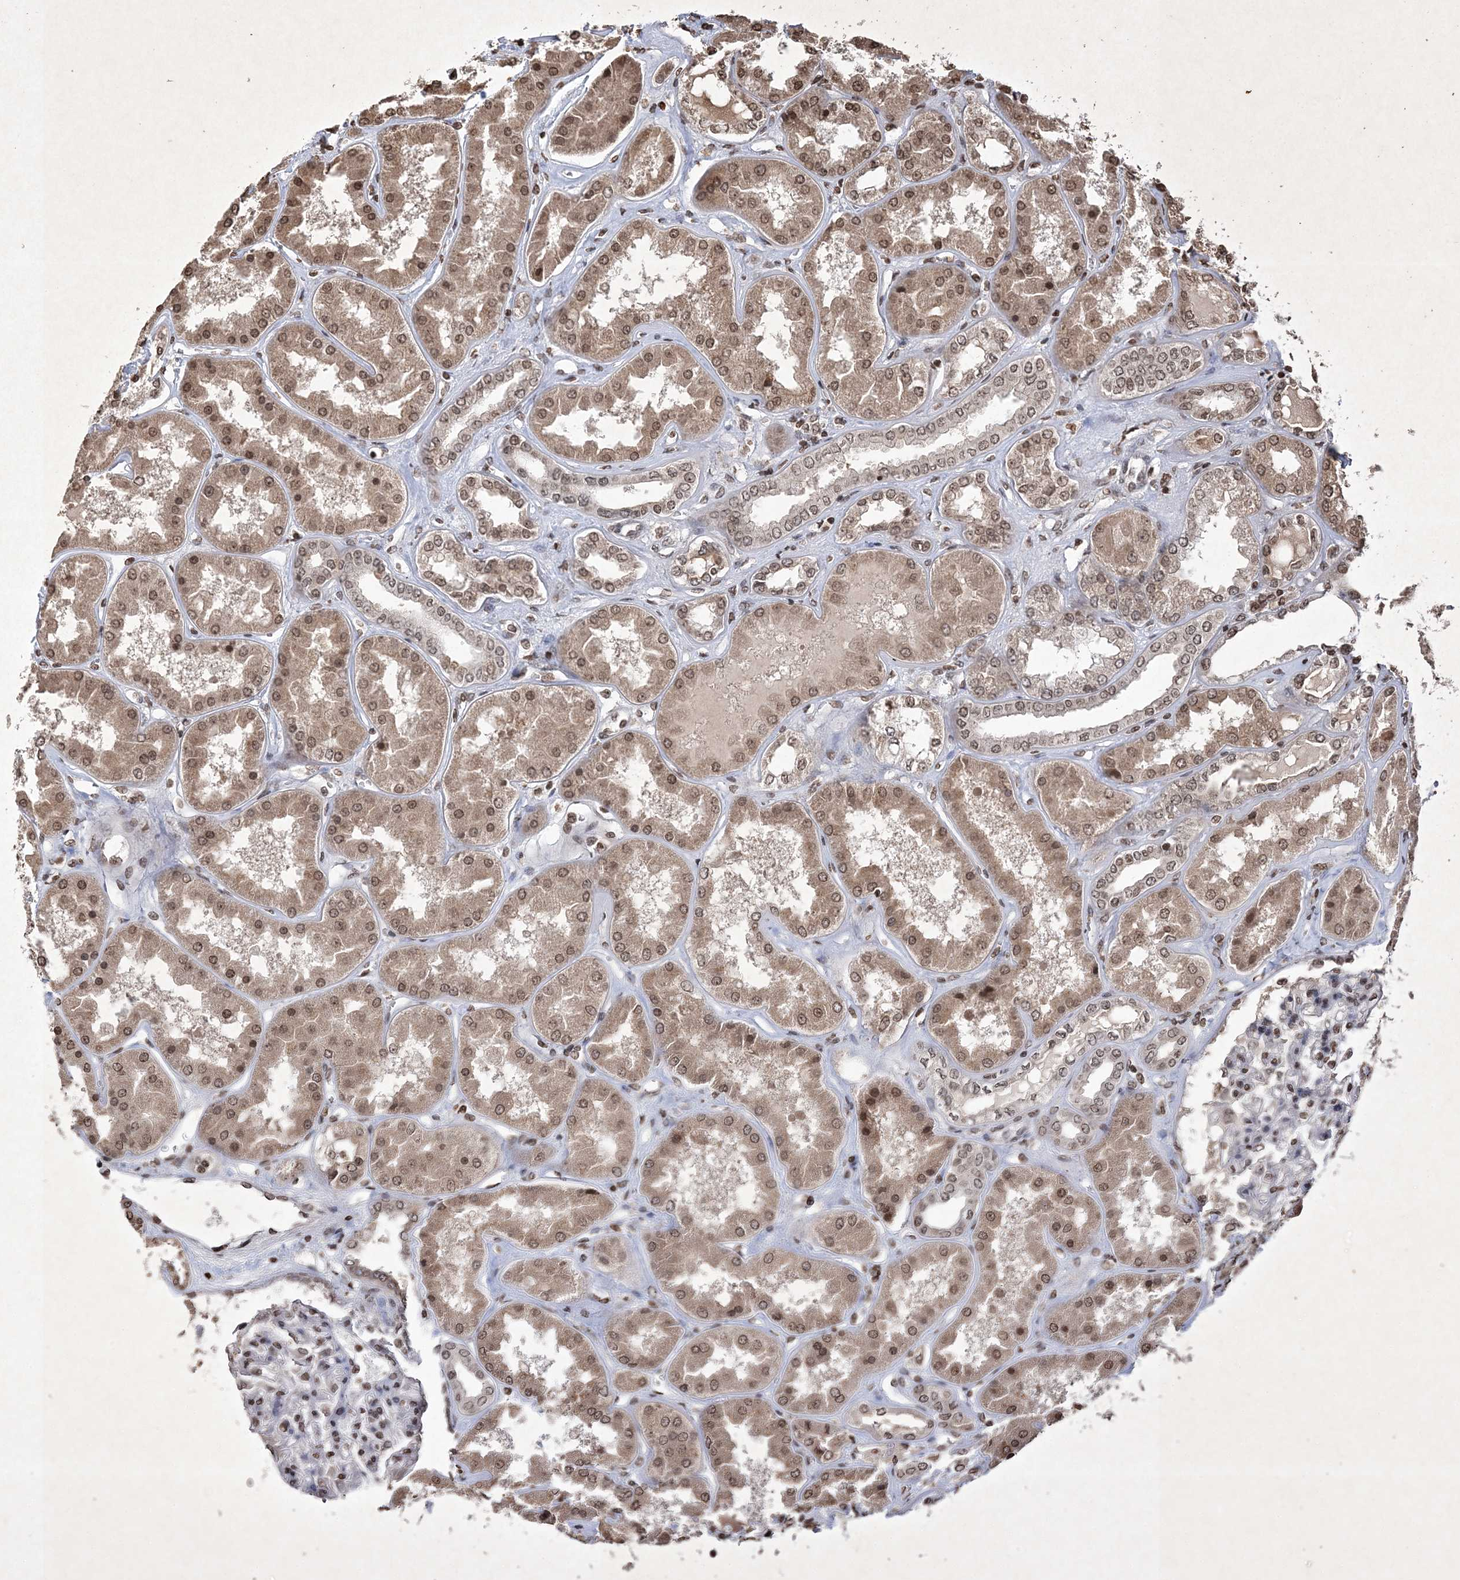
{"staining": {"intensity": "moderate", "quantity": "25%-75%", "location": "nuclear"}, "tissue": "kidney", "cell_type": "Cells in glomeruli", "image_type": "normal", "snomed": [{"axis": "morphology", "description": "Normal tissue, NOS"}, {"axis": "topography", "description": "Kidney"}], "caption": "High-magnification brightfield microscopy of unremarkable kidney stained with DAB (3,3'-diaminobenzidine) (brown) and counterstained with hematoxylin (blue). cells in glomeruli exhibit moderate nuclear positivity is present in approximately25%-75% of cells.", "gene": "NEDD9", "patient": {"sex": "female", "age": 56}}